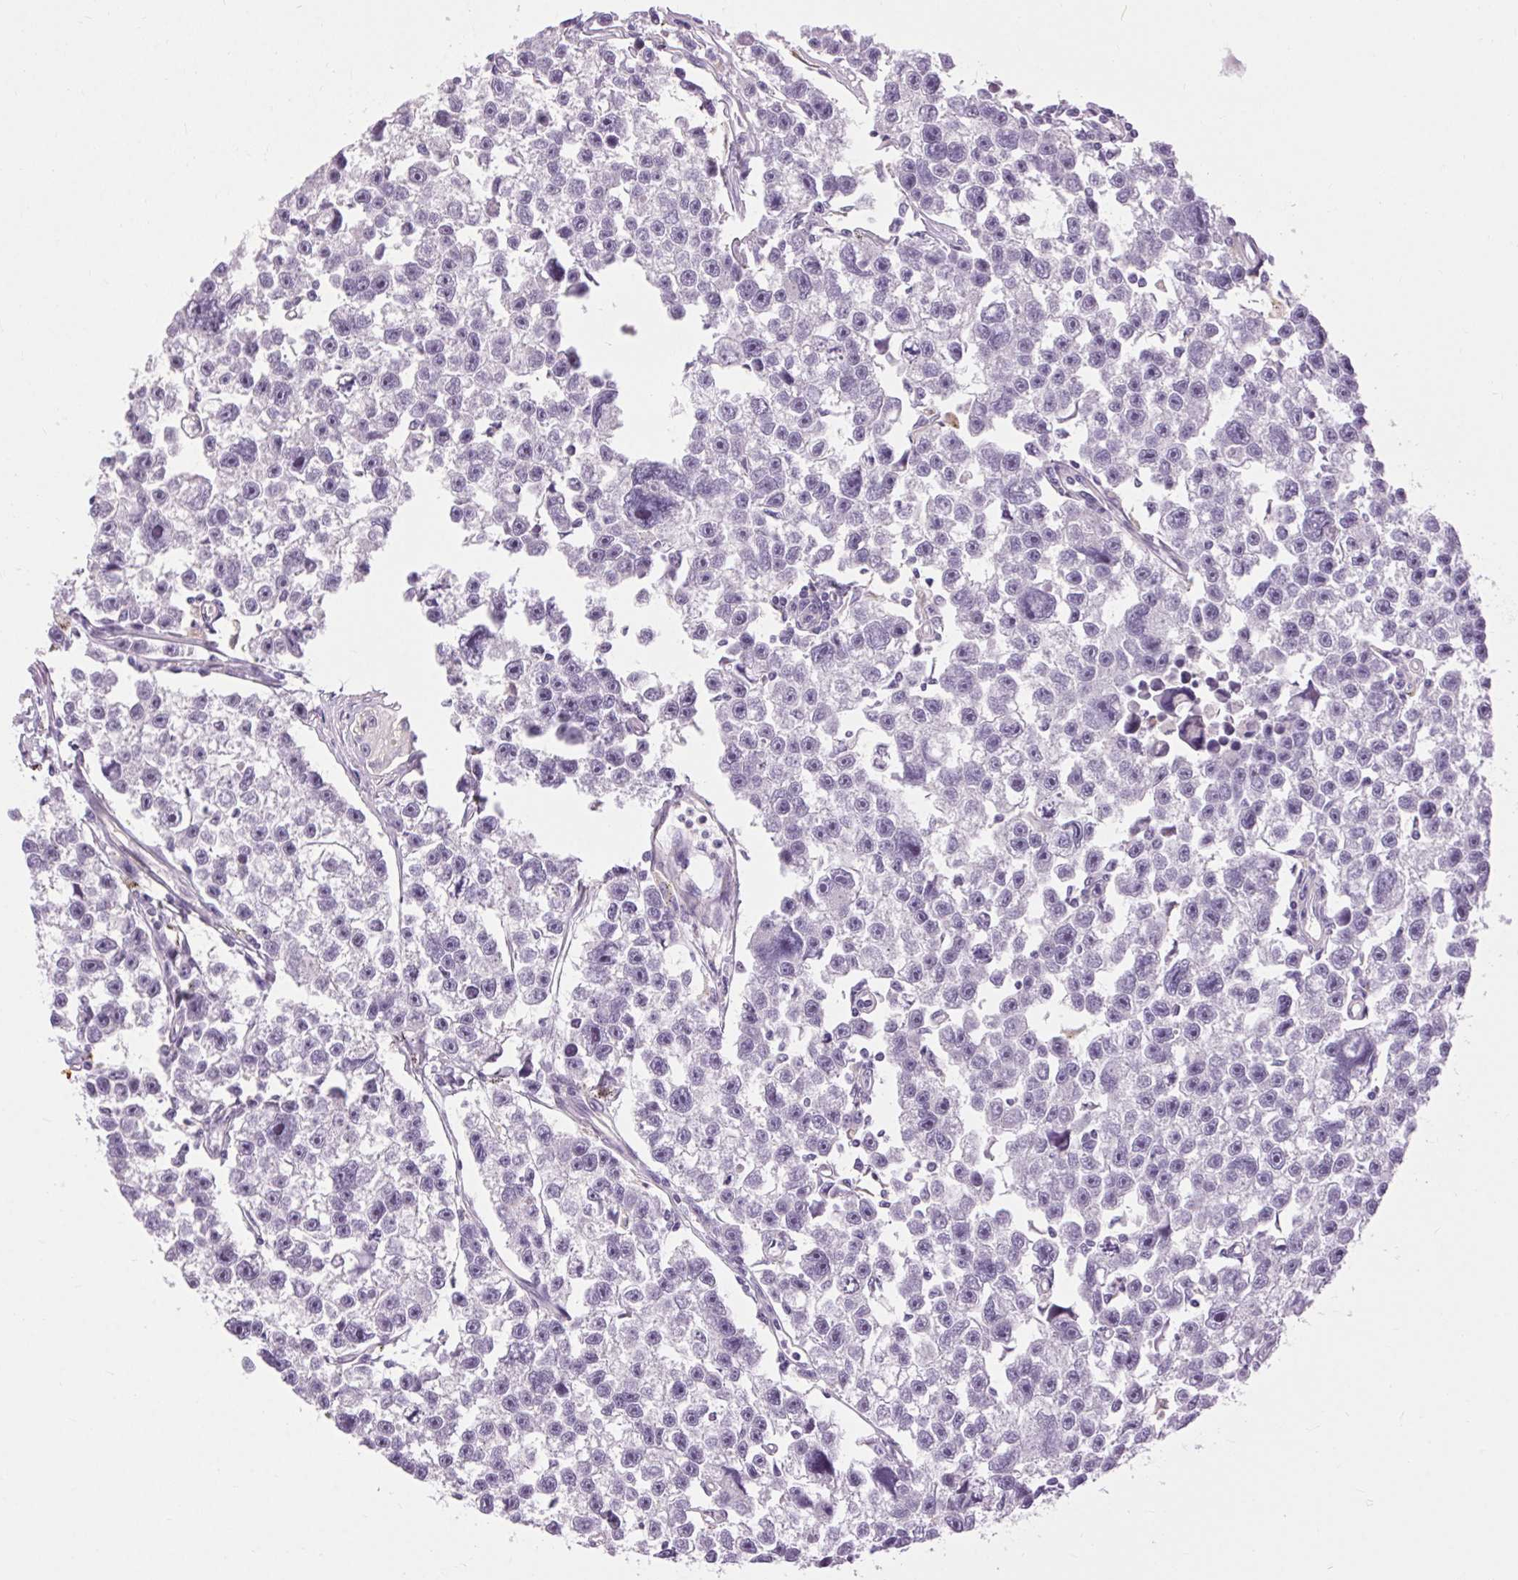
{"staining": {"intensity": "negative", "quantity": "none", "location": "none"}, "tissue": "testis cancer", "cell_type": "Tumor cells", "image_type": "cancer", "snomed": [{"axis": "morphology", "description": "Seminoma, NOS"}, {"axis": "topography", "description": "Testis"}], "caption": "High magnification brightfield microscopy of testis seminoma stained with DAB (3,3'-diaminobenzidine) (brown) and counterstained with hematoxylin (blue): tumor cells show no significant staining.", "gene": "TM6SF1", "patient": {"sex": "male", "age": 26}}